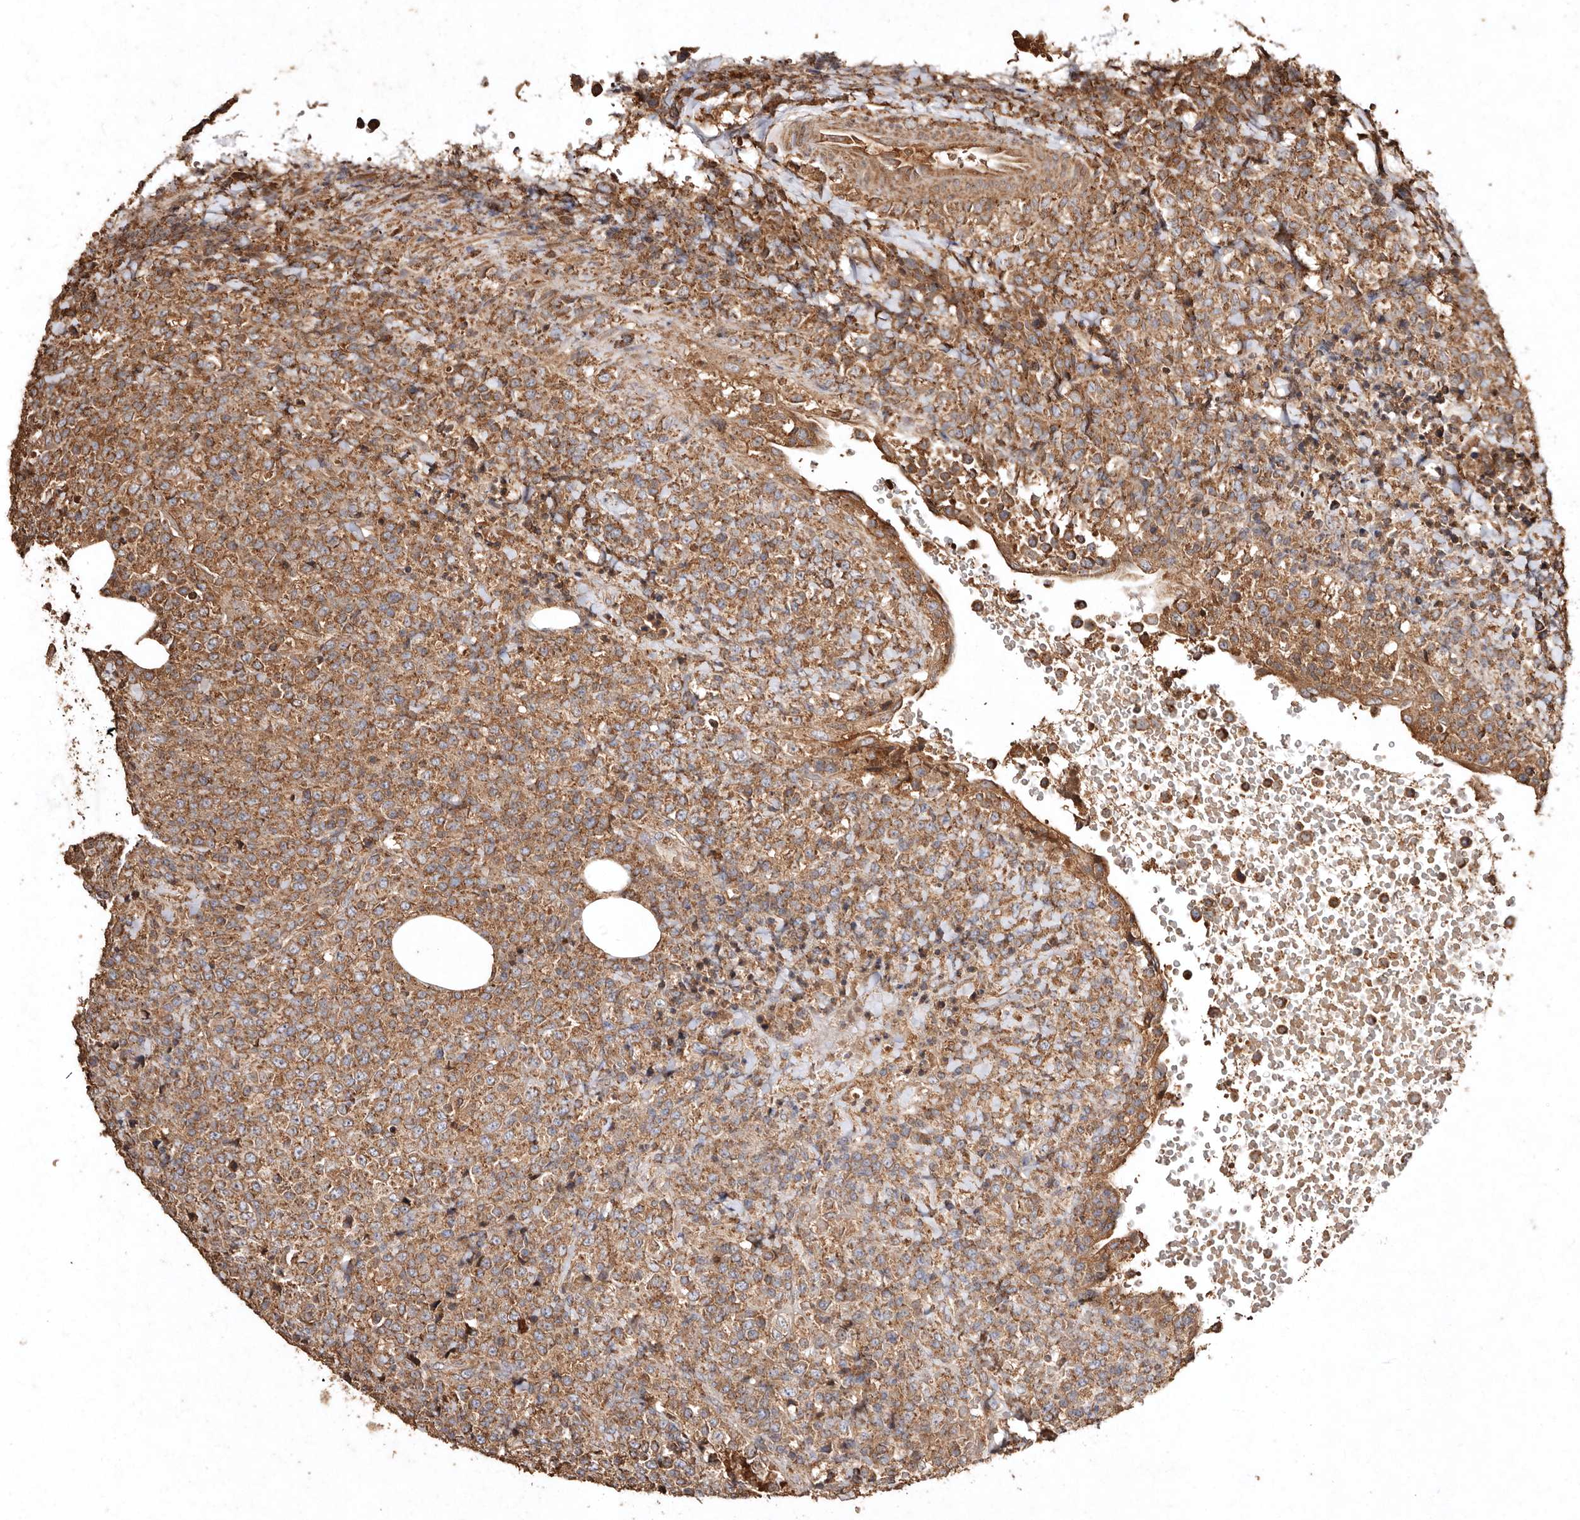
{"staining": {"intensity": "moderate", "quantity": ">75%", "location": "cytoplasmic/membranous"}, "tissue": "lymphoma", "cell_type": "Tumor cells", "image_type": "cancer", "snomed": [{"axis": "morphology", "description": "Malignant lymphoma, non-Hodgkin's type, High grade"}, {"axis": "topography", "description": "Lymph node"}], "caption": "High-grade malignant lymphoma, non-Hodgkin's type was stained to show a protein in brown. There is medium levels of moderate cytoplasmic/membranous positivity in approximately >75% of tumor cells. (Stains: DAB in brown, nuclei in blue, Microscopy: brightfield microscopy at high magnification).", "gene": "FARS2", "patient": {"sex": "male", "age": 13}}